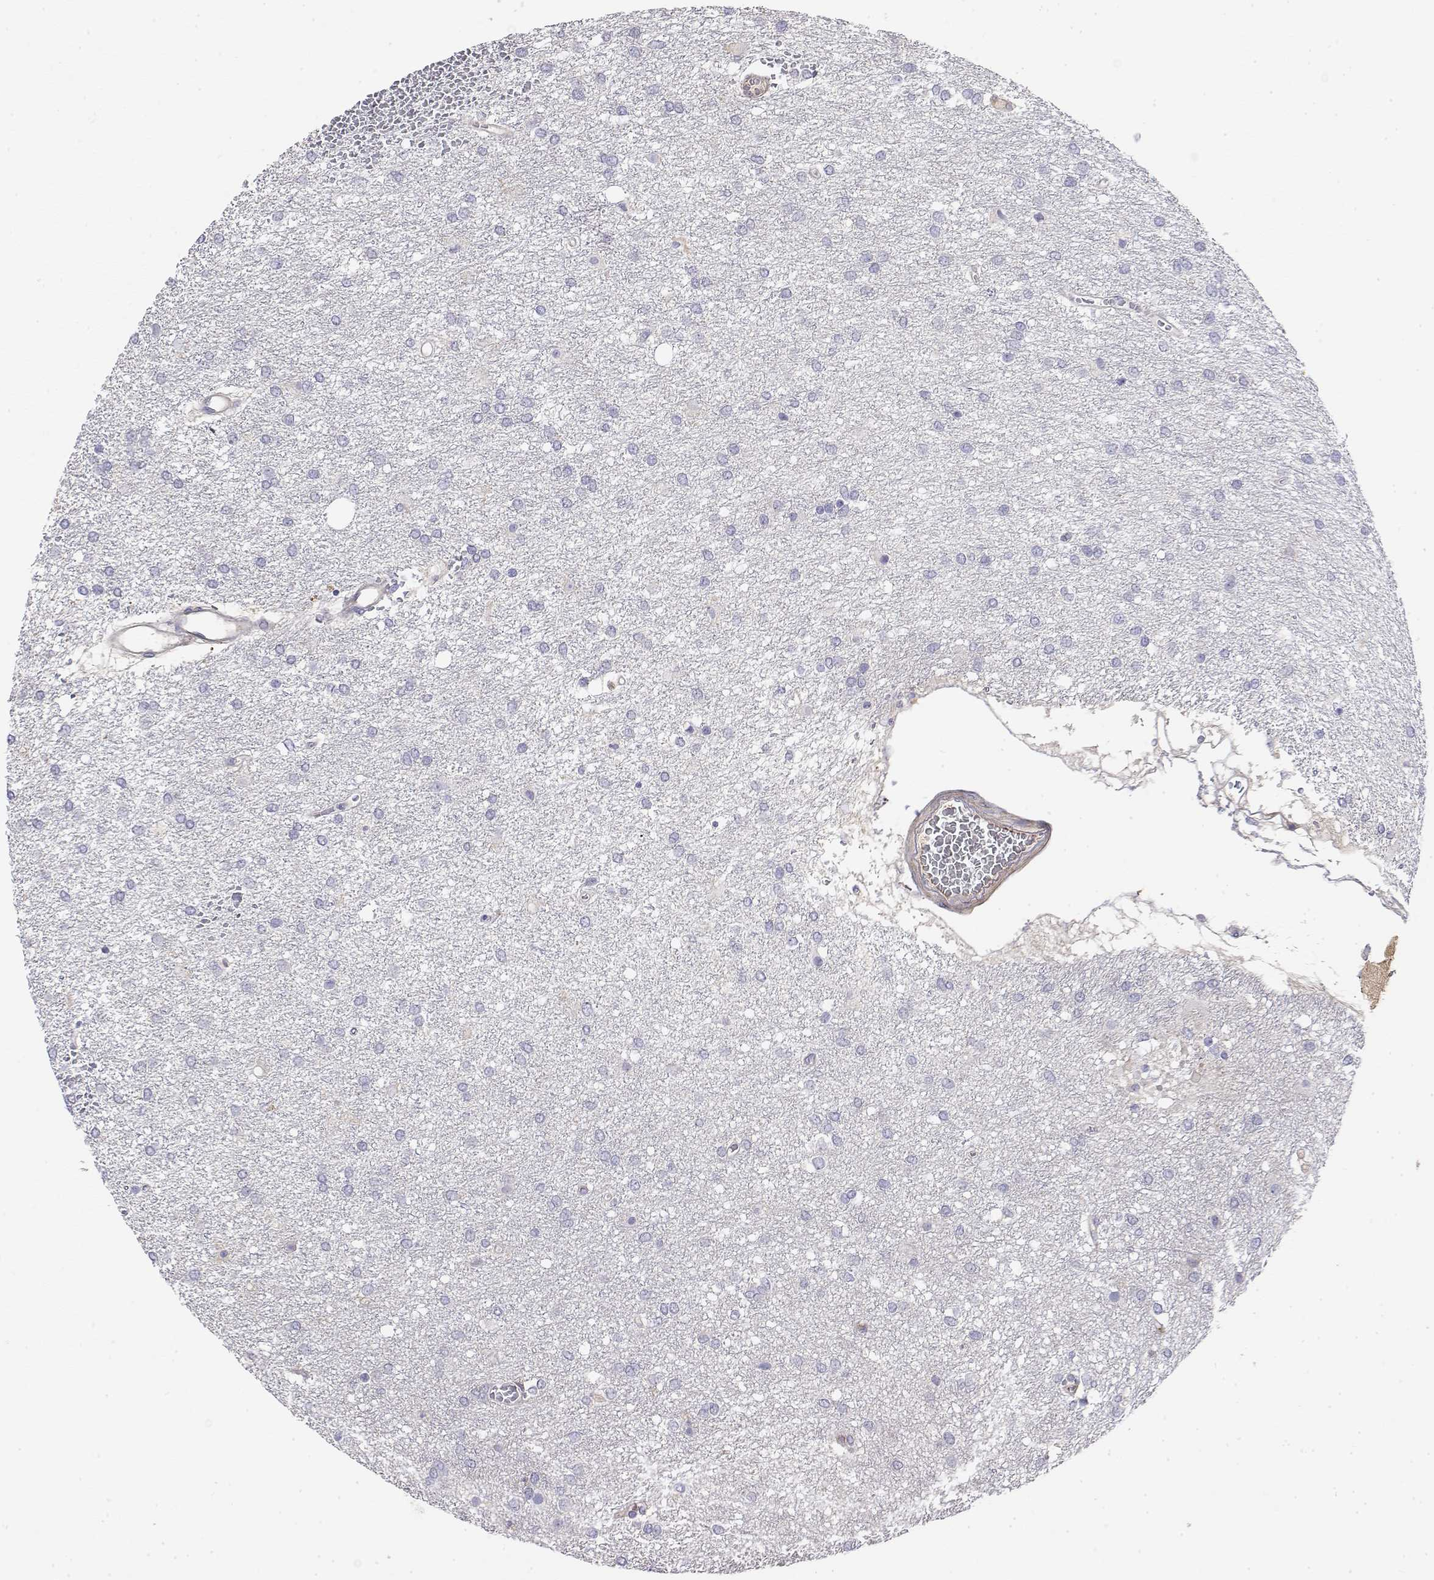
{"staining": {"intensity": "negative", "quantity": "none", "location": "none"}, "tissue": "glioma", "cell_type": "Tumor cells", "image_type": "cancer", "snomed": [{"axis": "morphology", "description": "Glioma, malignant, High grade"}, {"axis": "topography", "description": "Brain"}], "caption": "An image of glioma stained for a protein shows no brown staining in tumor cells.", "gene": "GGACT", "patient": {"sex": "female", "age": 61}}